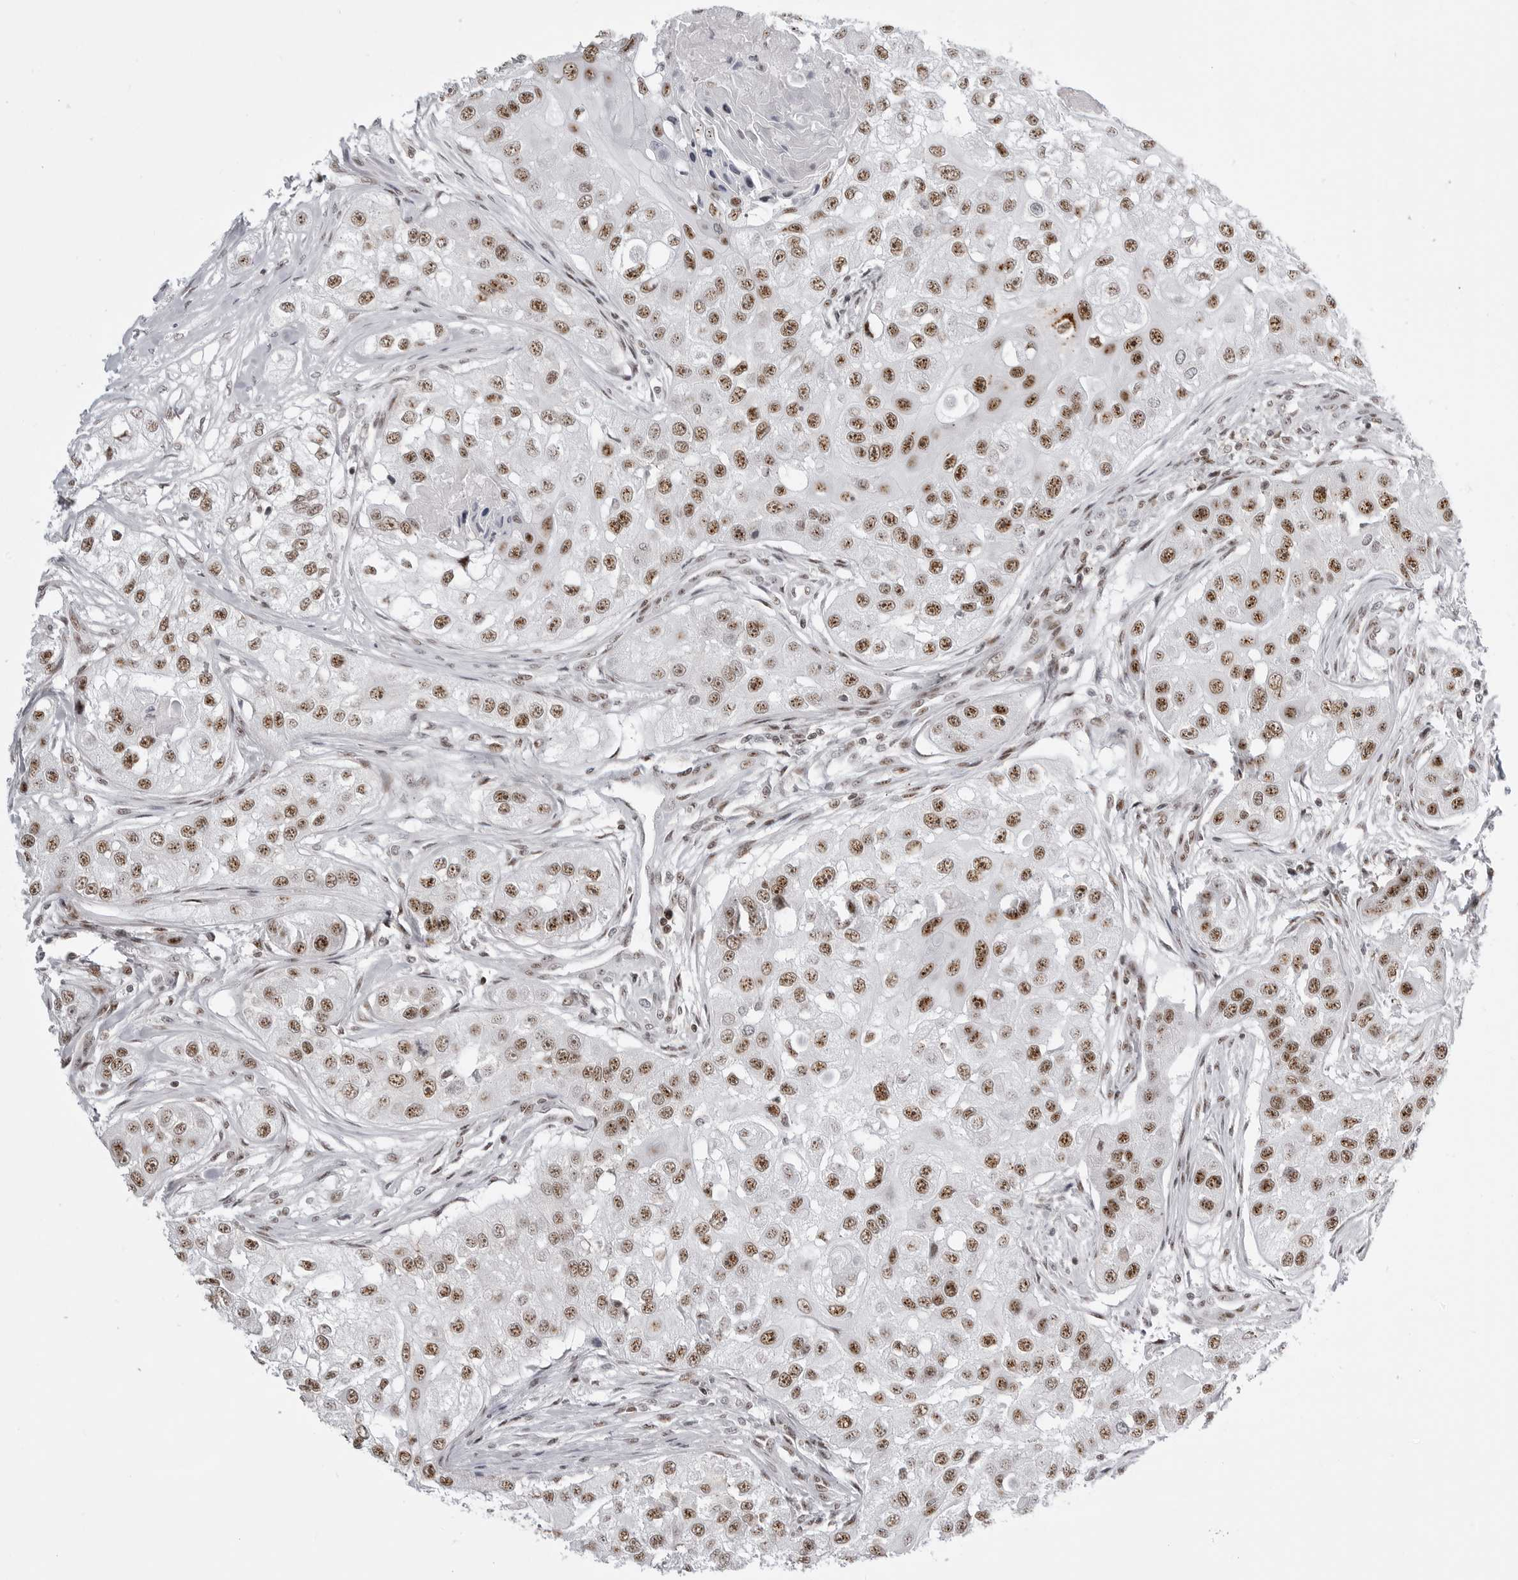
{"staining": {"intensity": "moderate", "quantity": ">75%", "location": "nuclear"}, "tissue": "head and neck cancer", "cell_type": "Tumor cells", "image_type": "cancer", "snomed": [{"axis": "morphology", "description": "Normal tissue, NOS"}, {"axis": "morphology", "description": "Squamous cell carcinoma, NOS"}, {"axis": "topography", "description": "Skeletal muscle"}, {"axis": "topography", "description": "Head-Neck"}], "caption": "Immunohistochemistry (IHC) (DAB (3,3'-diaminobenzidine)) staining of squamous cell carcinoma (head and neck) exhibits moderate nuclear protein positivity in about >75% of tumor cells. The protein of interest is shown in brown color, while the nuclei are stained blue.", "gene": "WRAP53", "patient": {"sex": "male", "age": 51}}